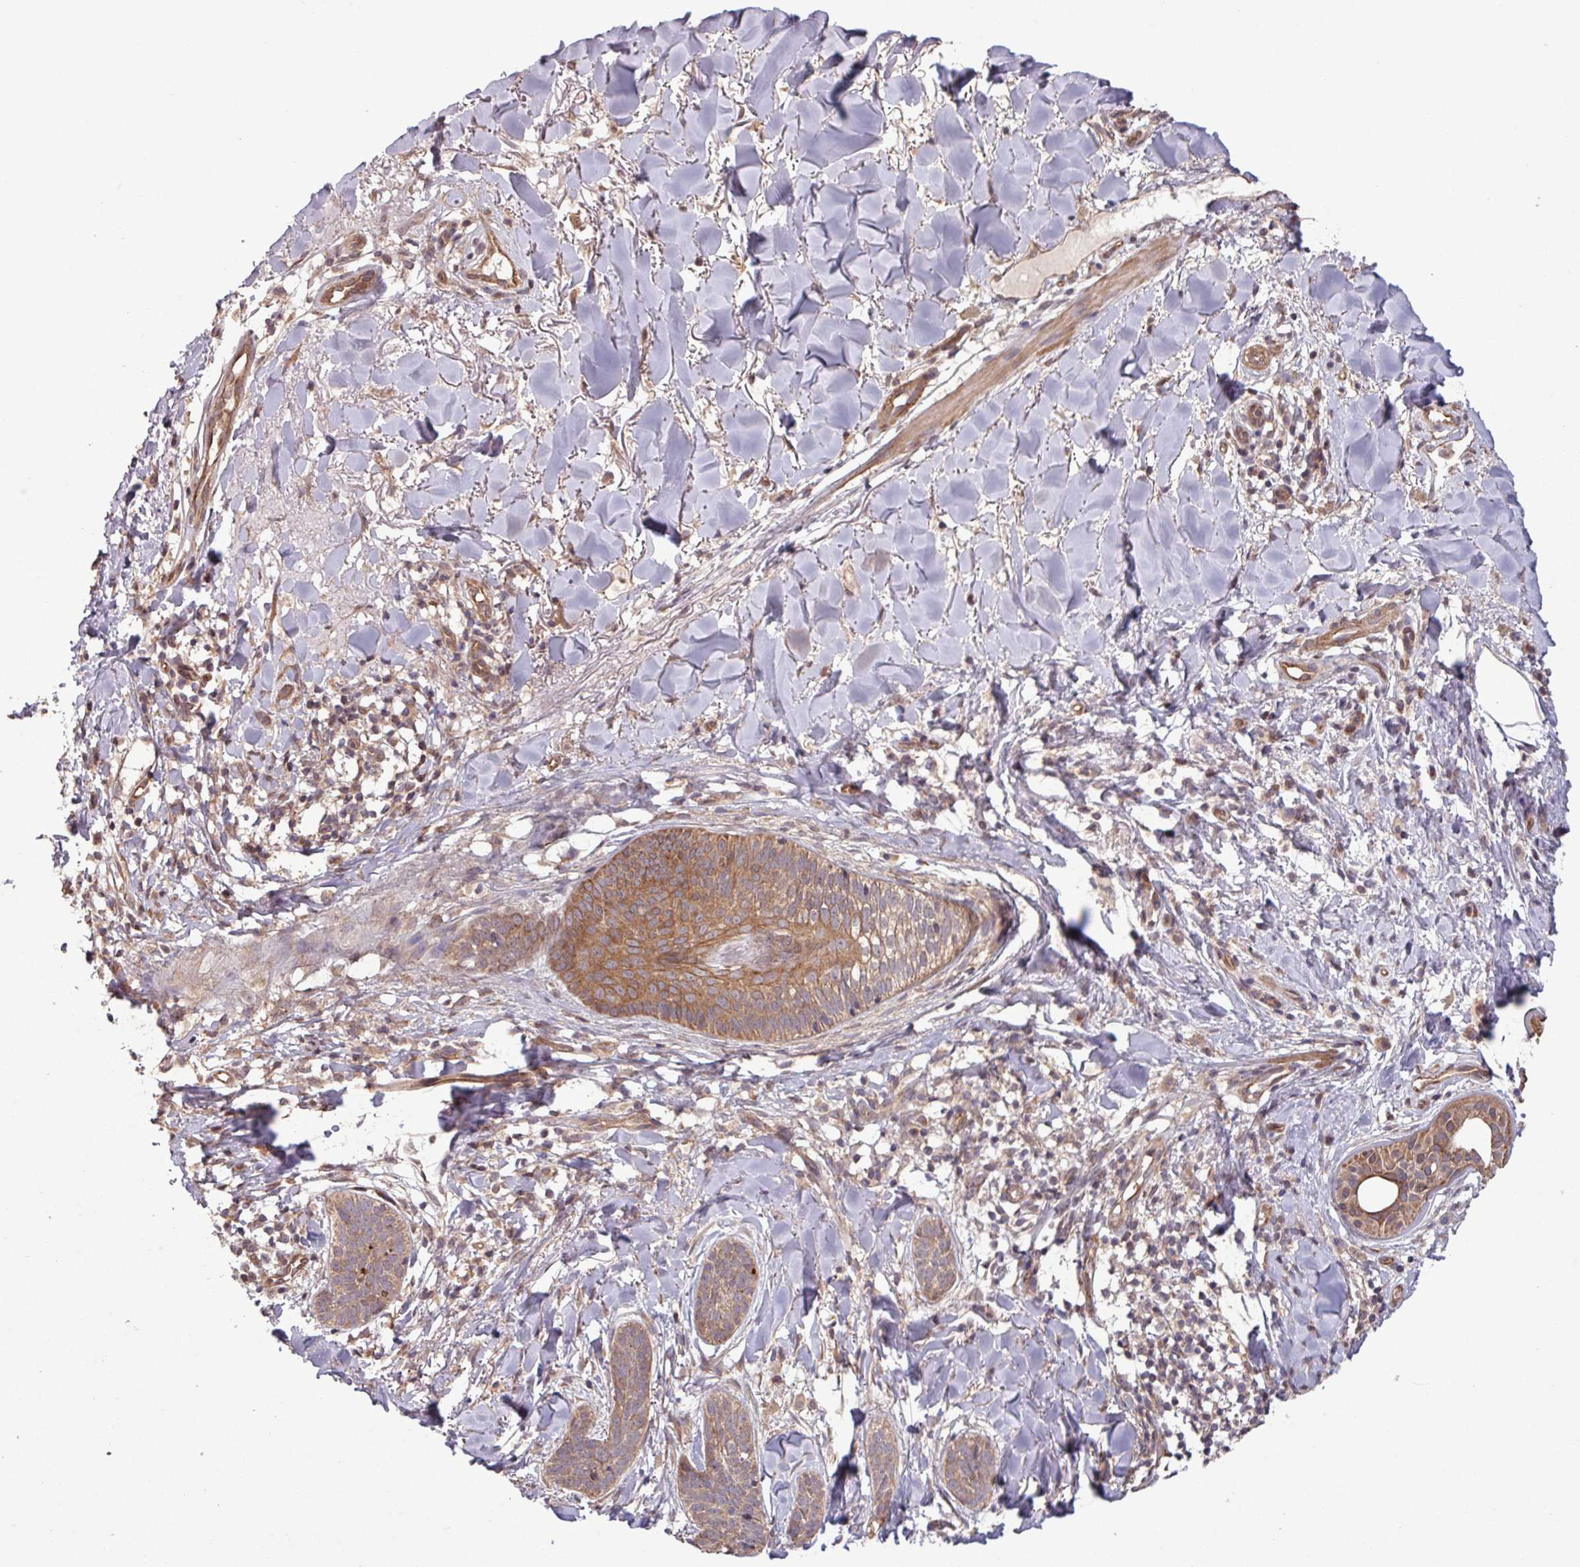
{"staining": {"intensity": "moderate", "quantity": ">75%", "location": "cytoplasmic/membranous"}, "tissue": "skin cancer", "cell_type": "Tumor cells", "image_type": "cancer", "snomed": [{"axis": "morphology", "description": "Basal cell carcinoma"}, {"axis": "topography", "description": "Skin"}], "caption": "Brown immunohistochemical staining in human skin basal cell carcinoma demonstrates moderate cytoplasmic/membranous staining in approximately >75% of tumor cells.", "gene": "TRABD2A", "patient": {"sex": "male", "age": 52}}